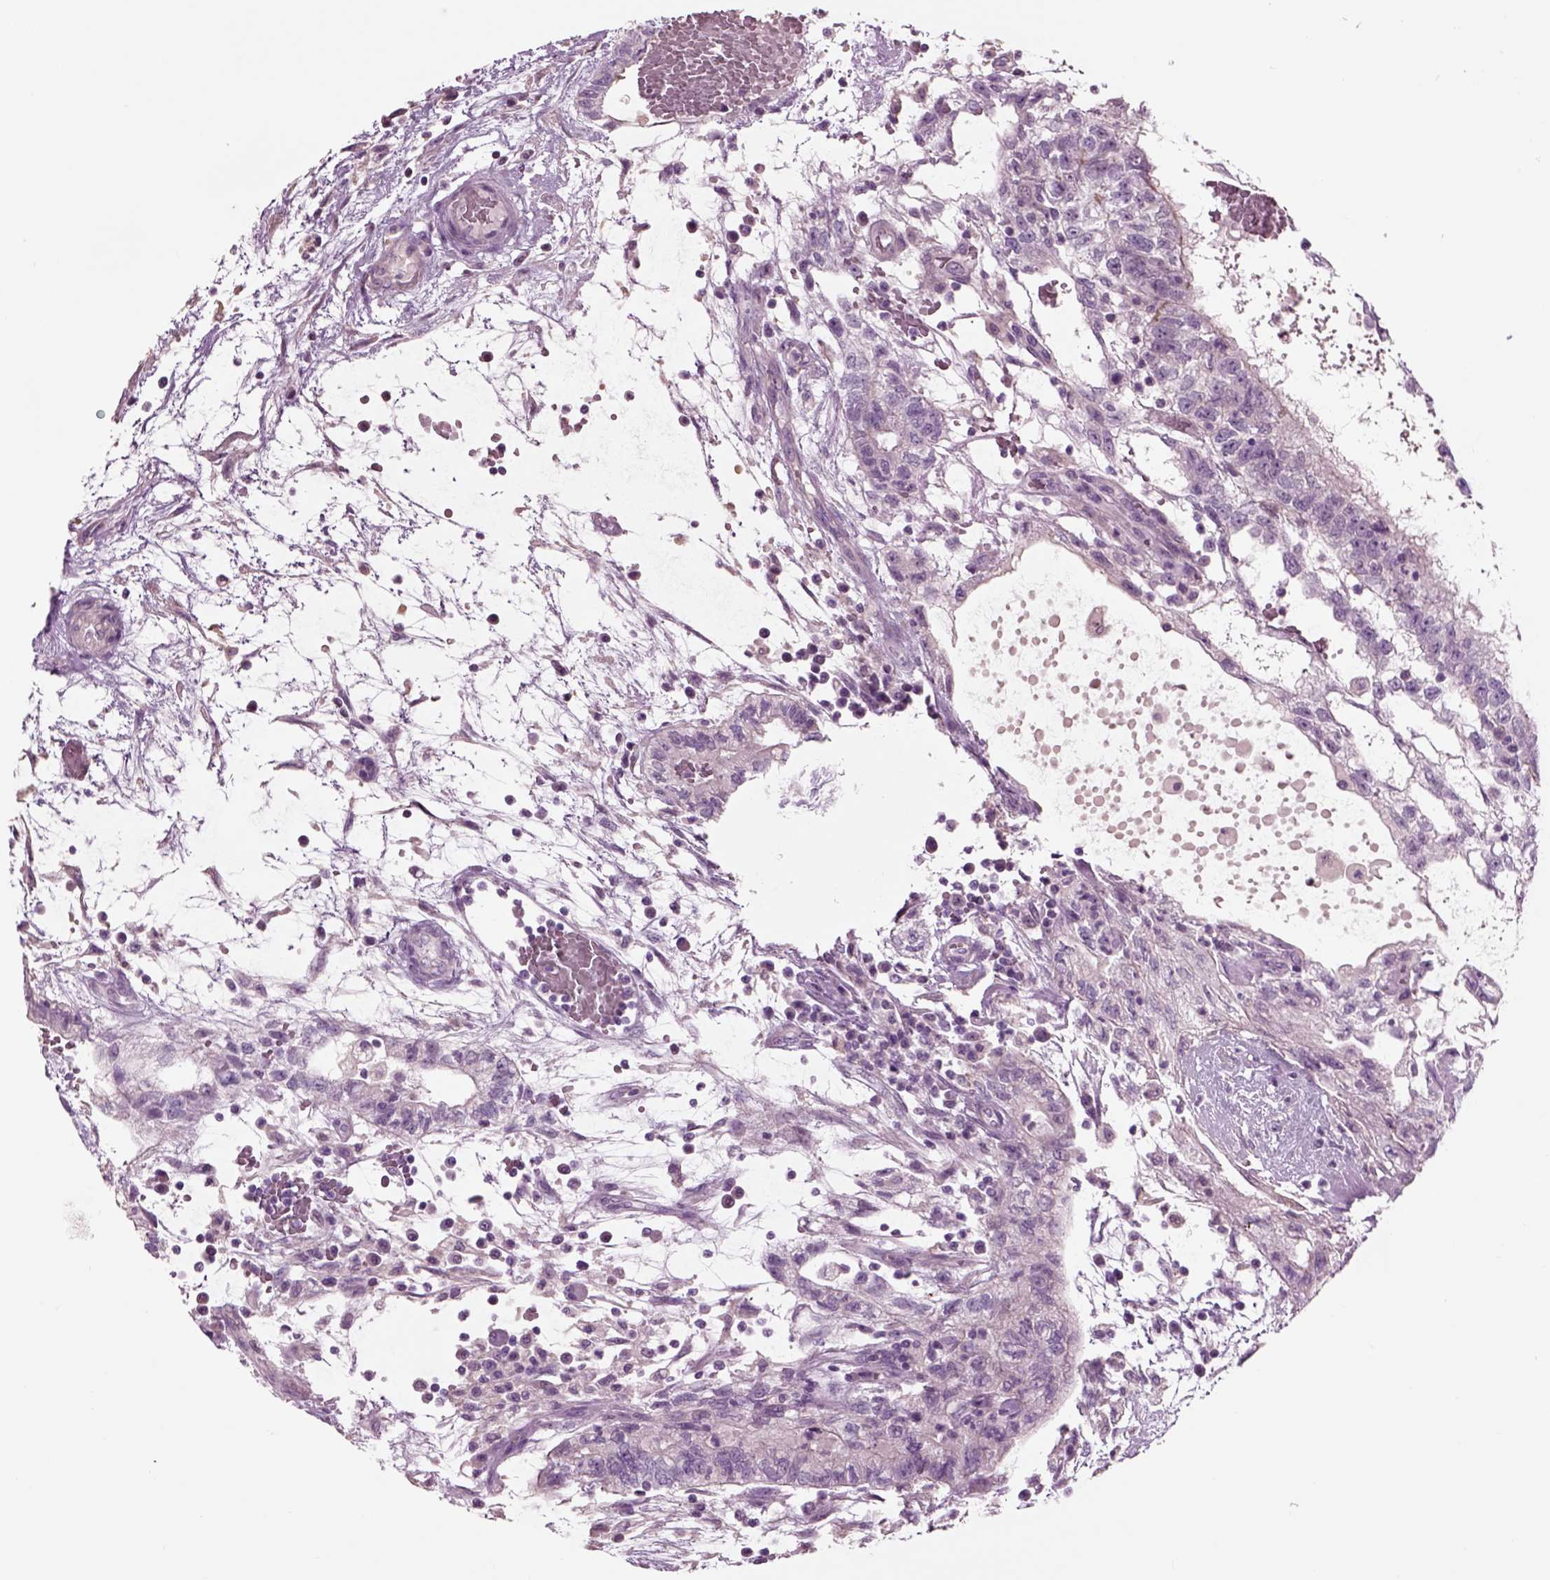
{"staining": {"intensity": "negative", "quantity": "none", "location": "none"}, "tissue": "testis cancer", "cell_type": "Tumor cells", "image_type": "cancer", "snomed": [{"axis": "morphology", "description": "Normal tissue, NOS"}, {"axis": "morphology", "description": "Carcinoma, Embryonal, NOS"}, {"axis": "topography", "description": "Testis"}, {"axis": "topography", "description": "Epididymis"}], "caption": "High power microscopy photomicrograph of an immunohistochemistry (IHC) image of testis embryonal carcinoma, revealing no significant staining in tumor cells.", "gene": "CHGB", "patient": {"sex": "male", "age": 32}}